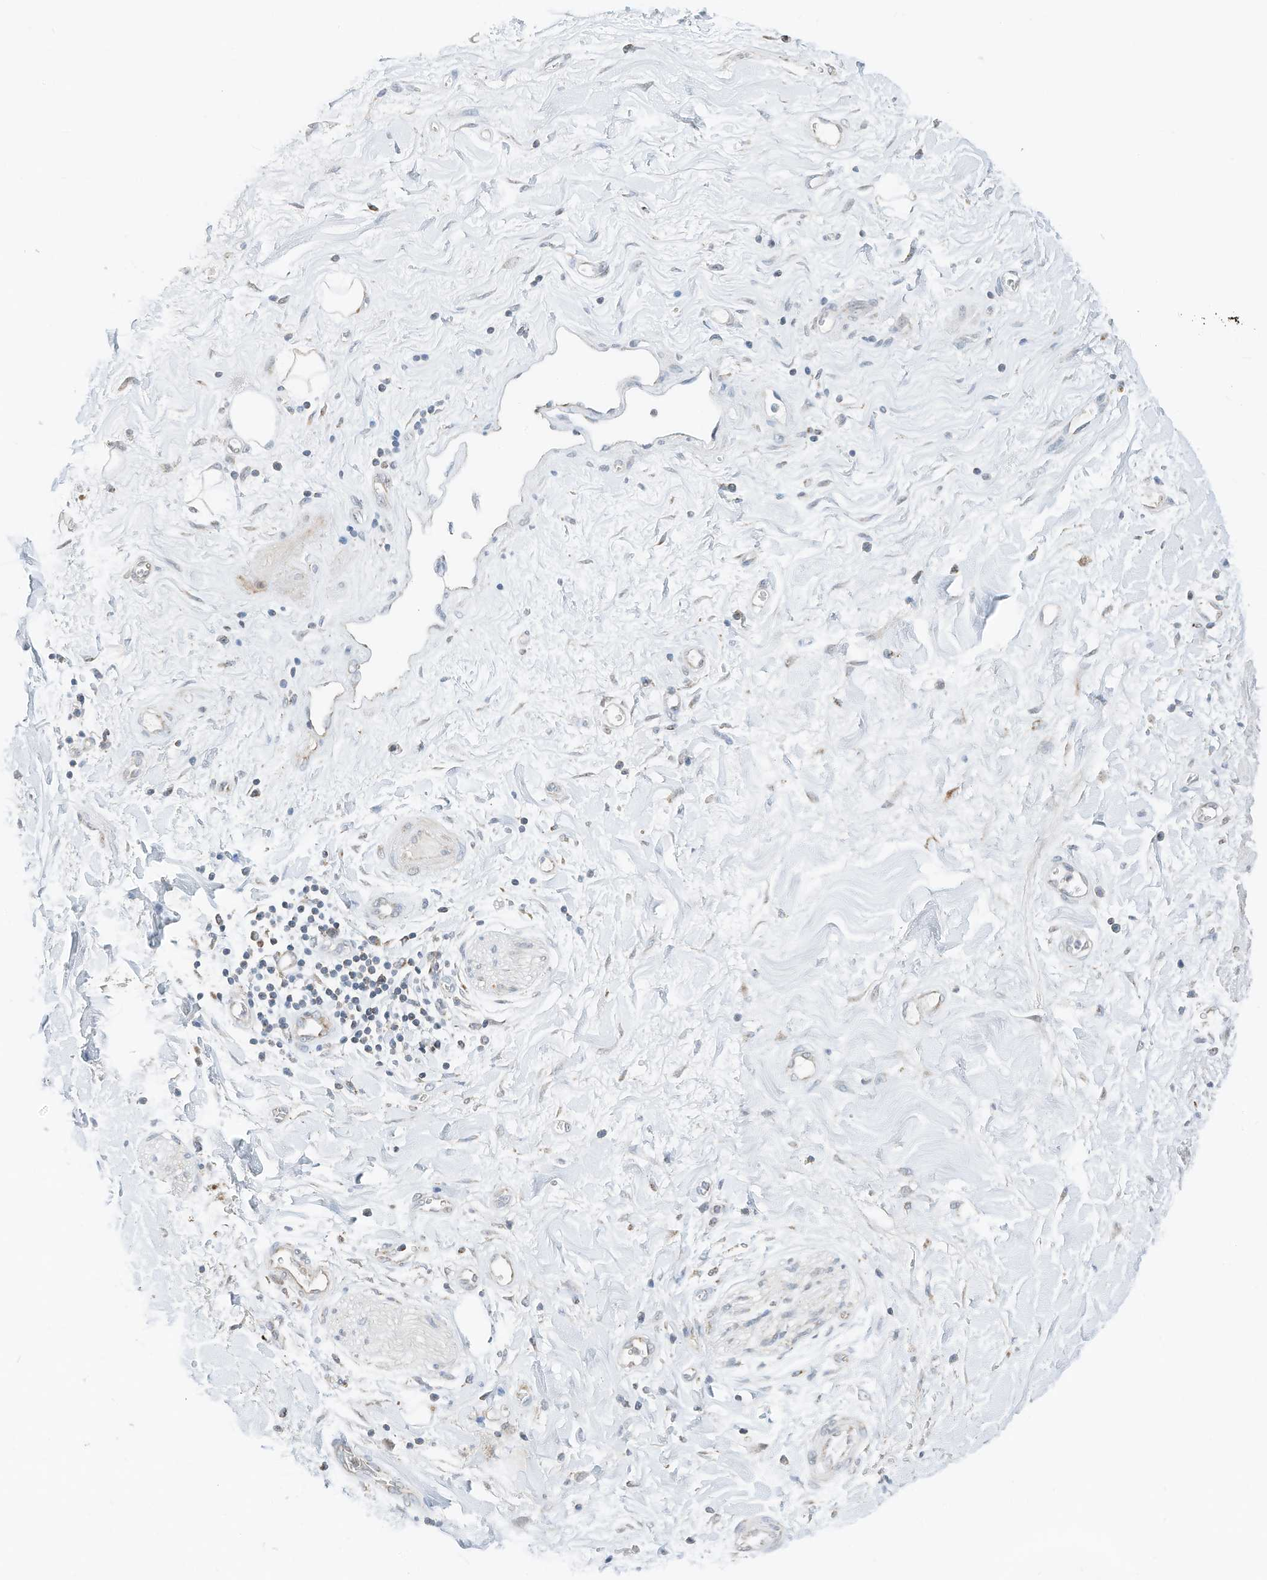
{"staining": {"intensity": "weak", "quantity": "<25%", "location": "cytoplasmic/membranous"}, "tissue": "soft tissue", "cell_type": "Chondrocytes", "image_type": "normal", "snomed": [{"axis": "morphology", "description": "Normal tissue, NOS"}, {"axis": "morphology", "description": "Adenocarcinoma, NOS"}, {"axis": "topography", "description": "Pancreas"}, {"axis": "topography", "description": "Peripheral nerve tissue"}], "caption": "Human soft tissue stained for a protein using IHC demonstrates no expression in chondrocytes.", "gene": "RMND1", "patient": {"sex": "male", "age": 59}}